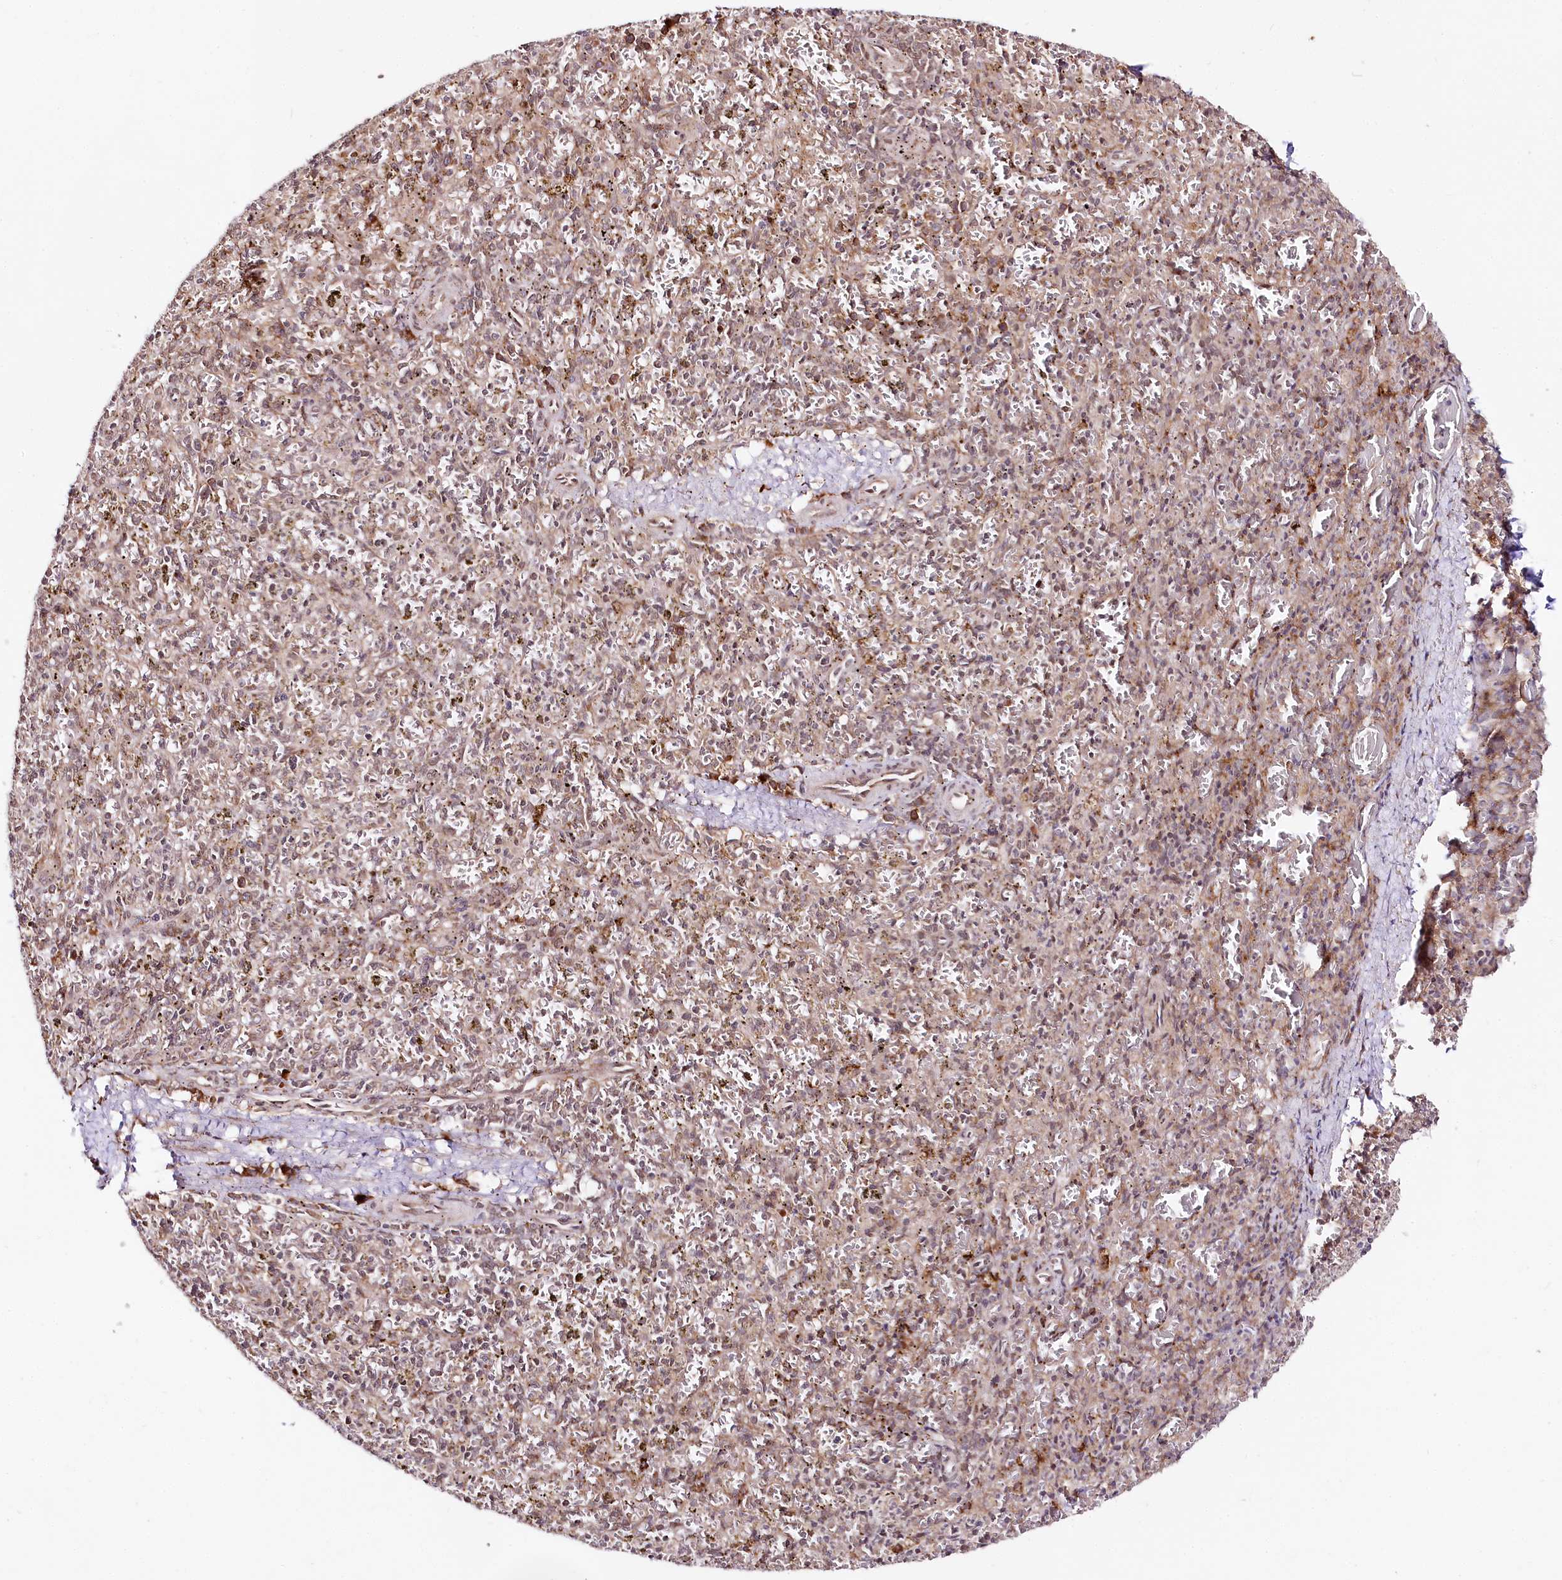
{"staining": {"intensity": "moderate", "quantity": "<25%", "location": "cytoplasmic/membranous"}, "tissue": "spleen", "cell_type": "Cells in red pulp", "image_type": "normal", "snomed": [{"axis": "morphology", "description": "Normal tissue, NOS"}, {"axis": "topography", "description": "Spleen"}], "caption": "Protein expression analysis of unremarkable spleen shows moderate cytoplasmic/membranous positivity in approximately <25% of cells in red pulp. (Stains: DAB in brown, nuclei in blue, Microscopy: brightfield microscopy at high magnification).", "gene": "CNPY2", "patient": {"sex": "male", "age": 72}}